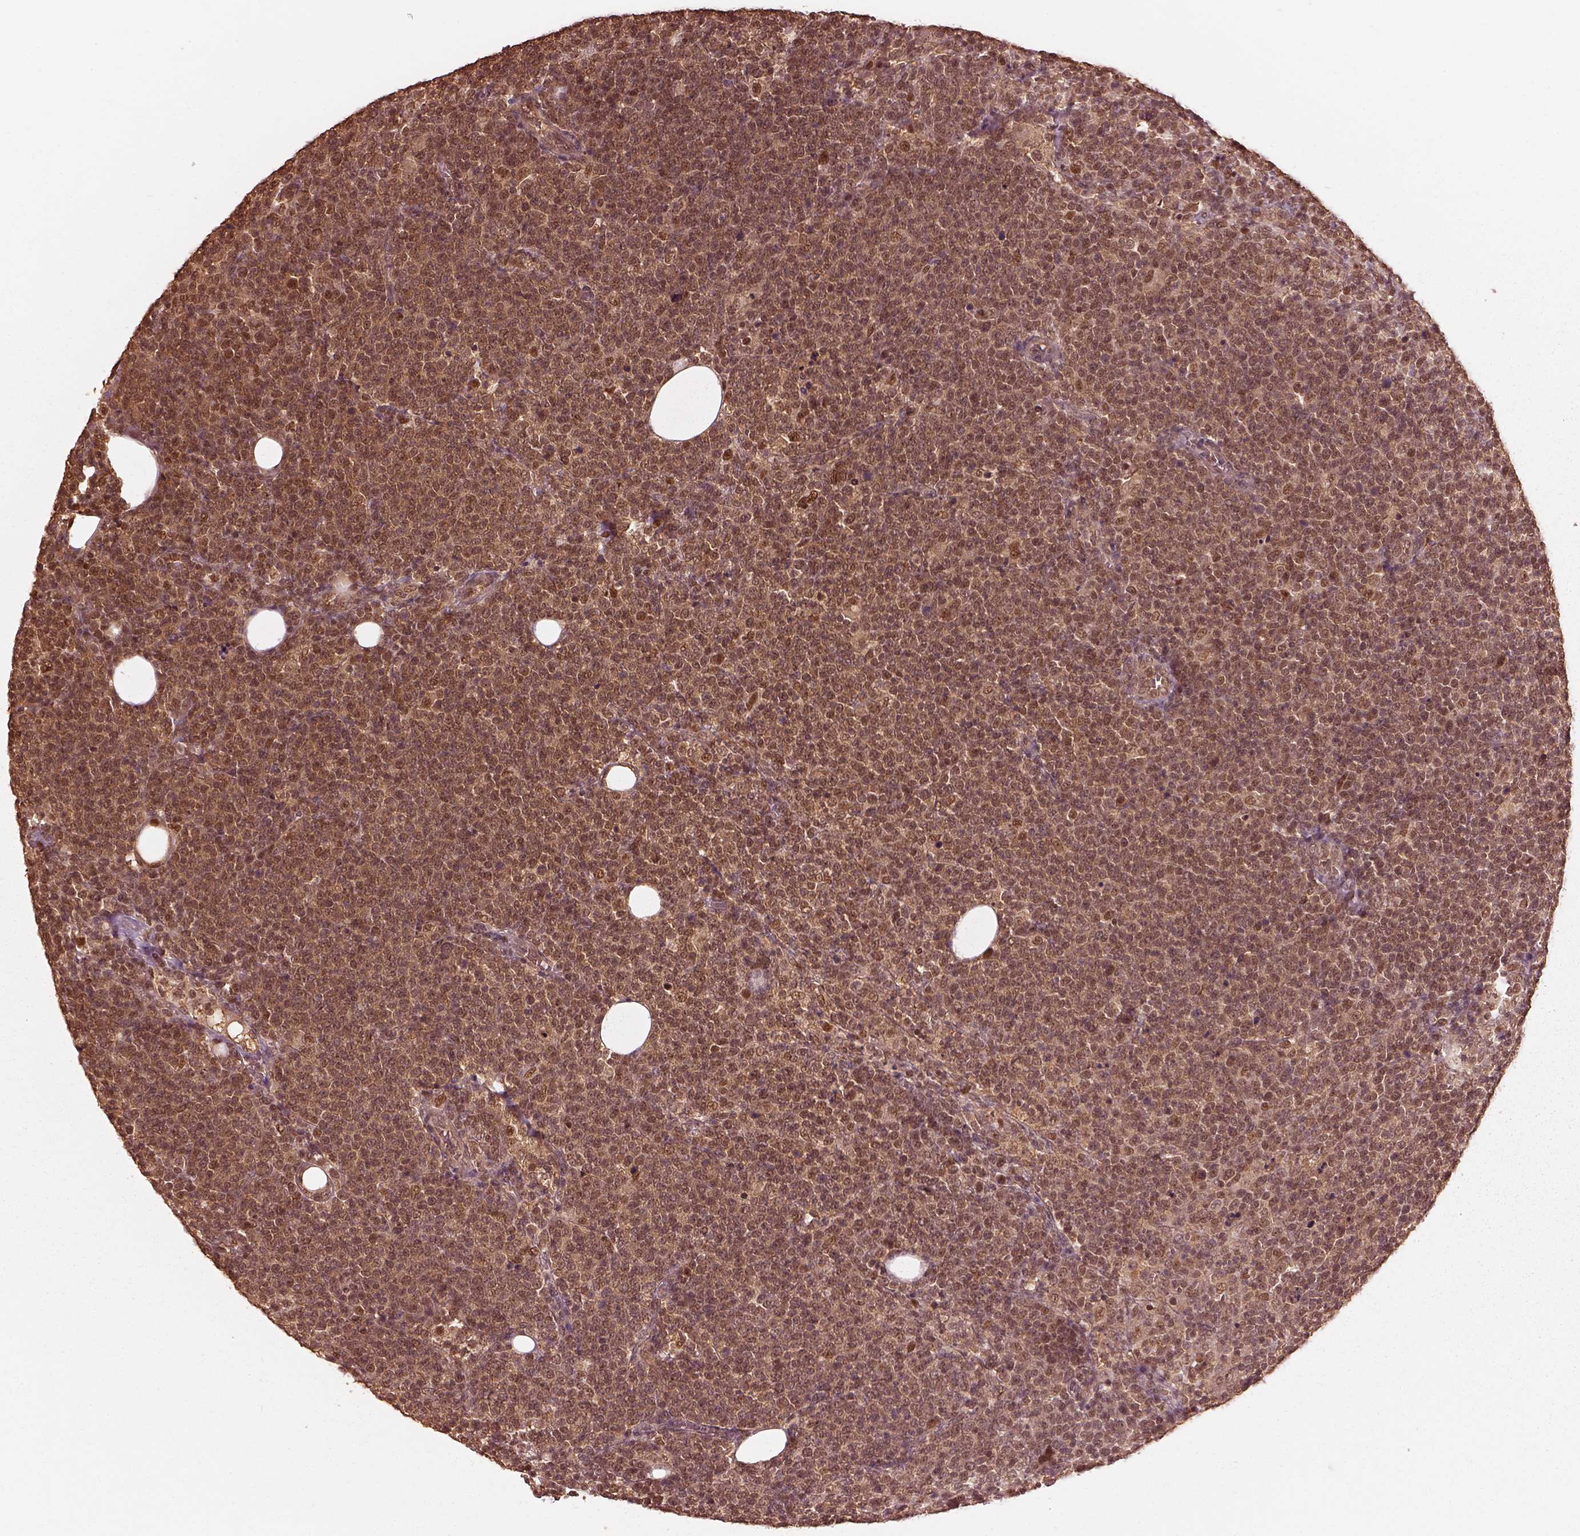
{"staining": {"intensity": "moderate", "quantity": ">75%", "location": "cytoplasmic/membranous"}, "tissue": "lymphoma", "cell_type": "Tumor cells", "image_type": "cancer", "snomed": [{"axis": "morphology", "description": "Malignant lymphoma, non-Hodgkin's type, High grade"}, {"axis": "topography", "description": "Lymph node"}], "caption": "This is a photomicrograph of immunohistochemistry (IHC) staining of lymphoma, which shows moderate positivity in the cytoplasmic/membranous of tumor cells.", "gene": "PSMC5", "patient": {"sex": "male", "age": 61}}